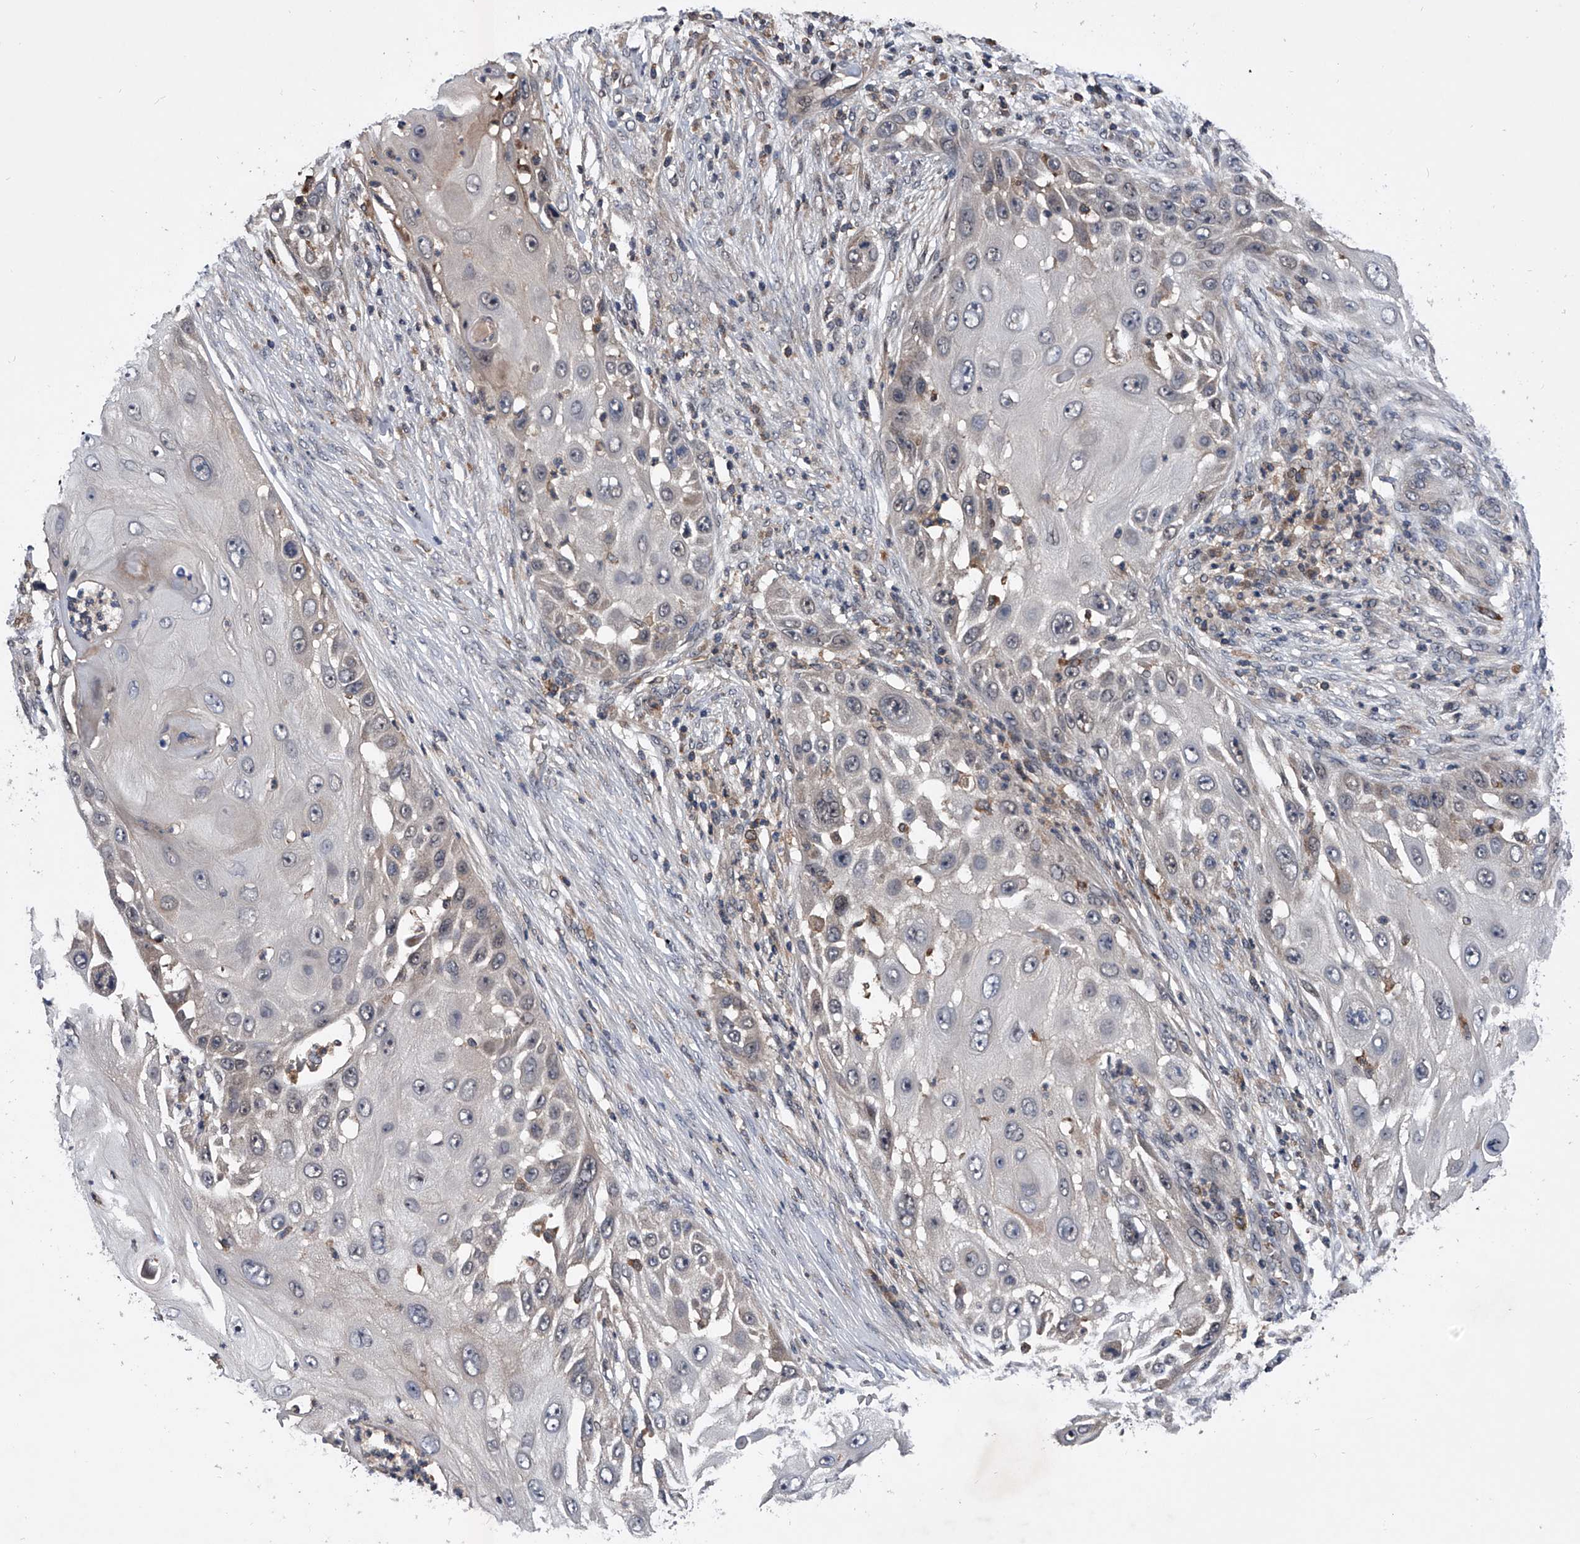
{"staining": {"intensity": "negative", "quantity": "none", "location": "none"}, "tissue": "skin cancer", "cell_type": "Tumor cells", "image_type": "cancer", "snomed": [{"axis": "morphology", "description": "Squamous cell carcinoma, NOS"}, {"axis": "topography", "description": "Skin"}], "caption": "The photomicrograph demonstrates no staining of tumor cells in skin squamous cell carcinoma.", "gene": "ZNF30", "patient": {"sex": "female", "age": 44}}